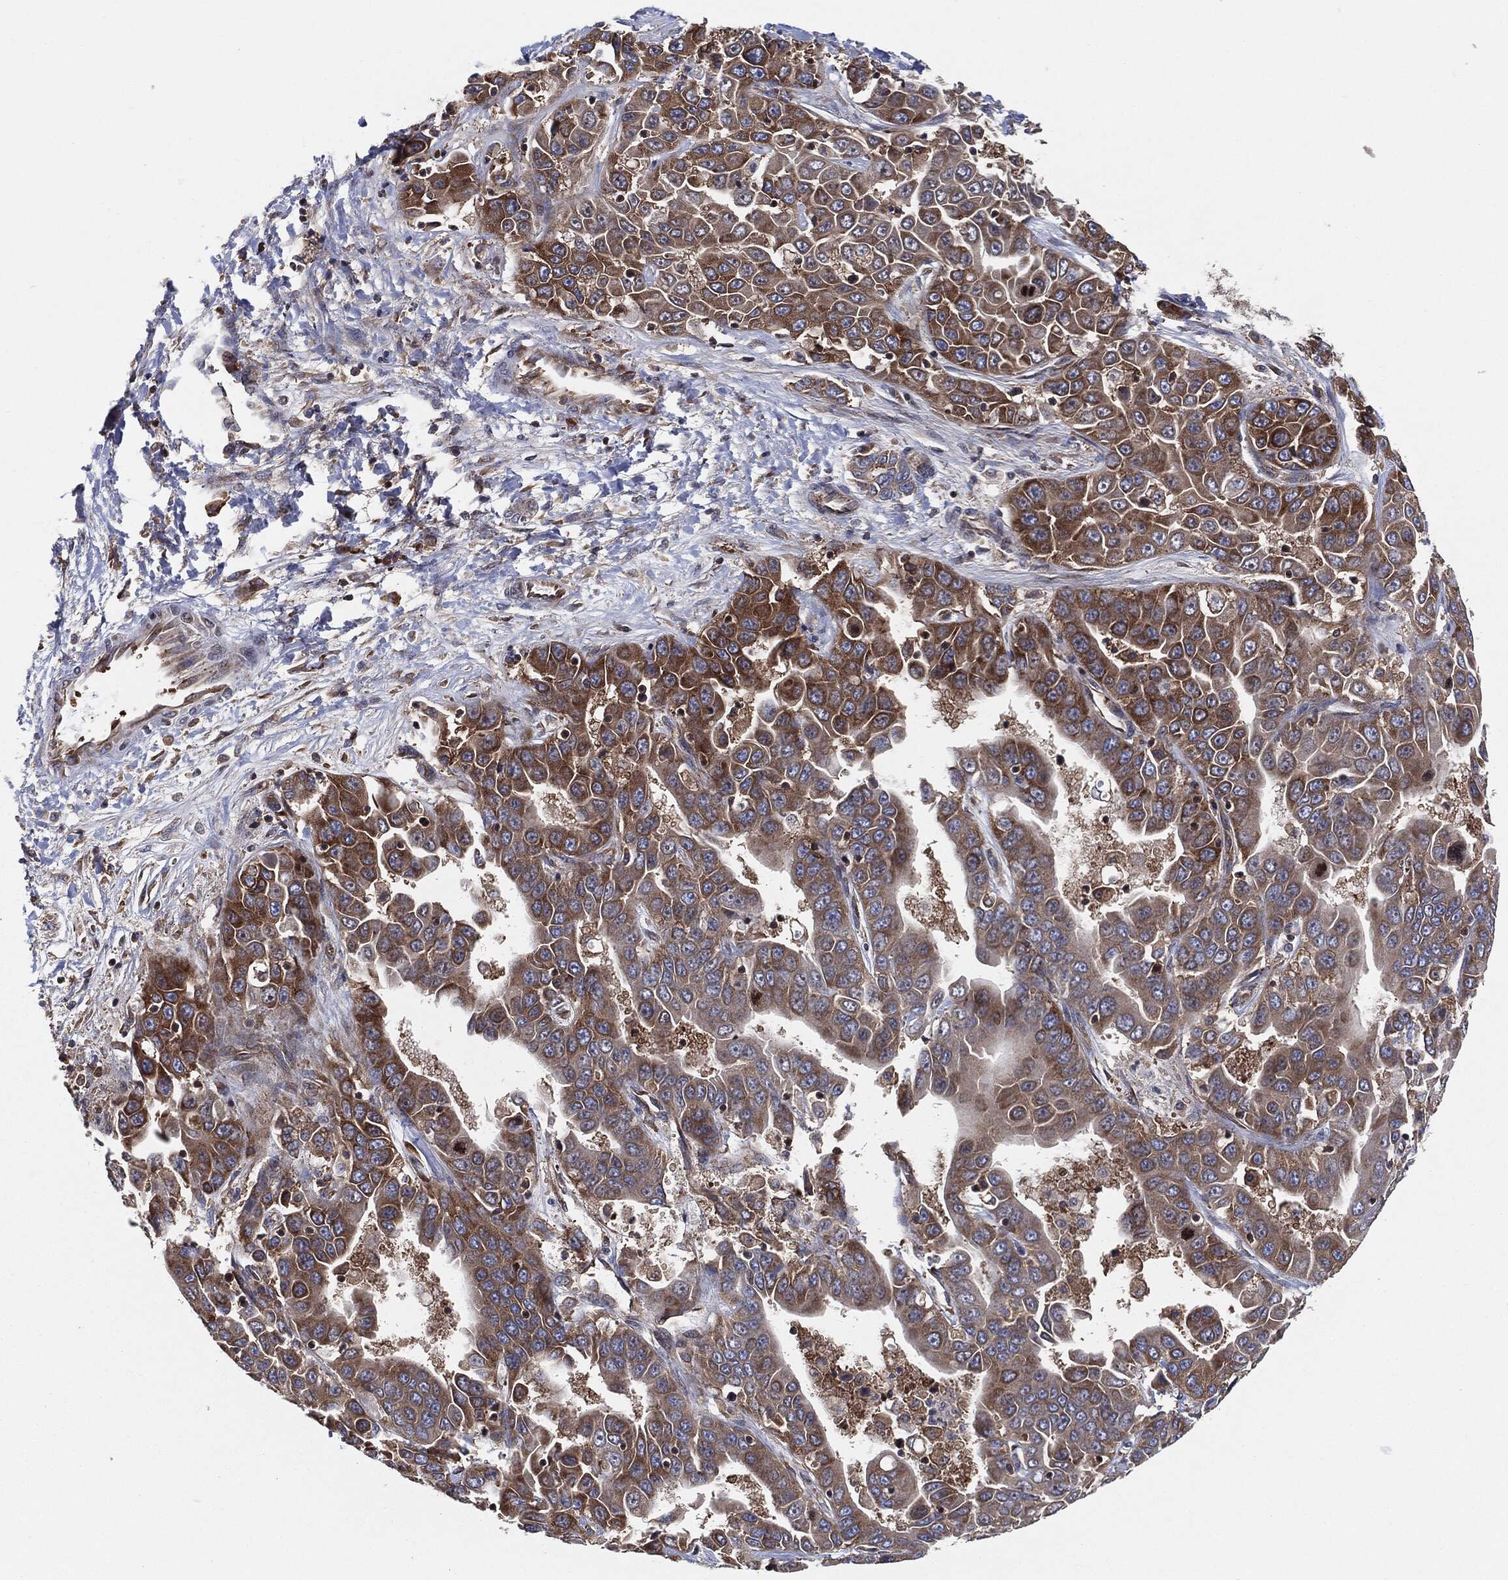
{"staining": {"intensity": "strong", "quantity": "25%-75%", "location": "cytoplasmic/membranous"}, "tissue": "liver cancer", "cell_type": "Tumor cells", "image_type": "cancer", "snomed": [{"axis": "morphology", "description": "Cholangiocarcinoma"}, {"axis": "topography", "description": "Liver"}], "caption": "Strong cytoplasmic/membranous protein expression is present in approximately 25%-75% of tumor cells in liver cholangiocarcinoma.", "gene": "EIF2S2", "patient": {"sex": "female", "age": 52}}